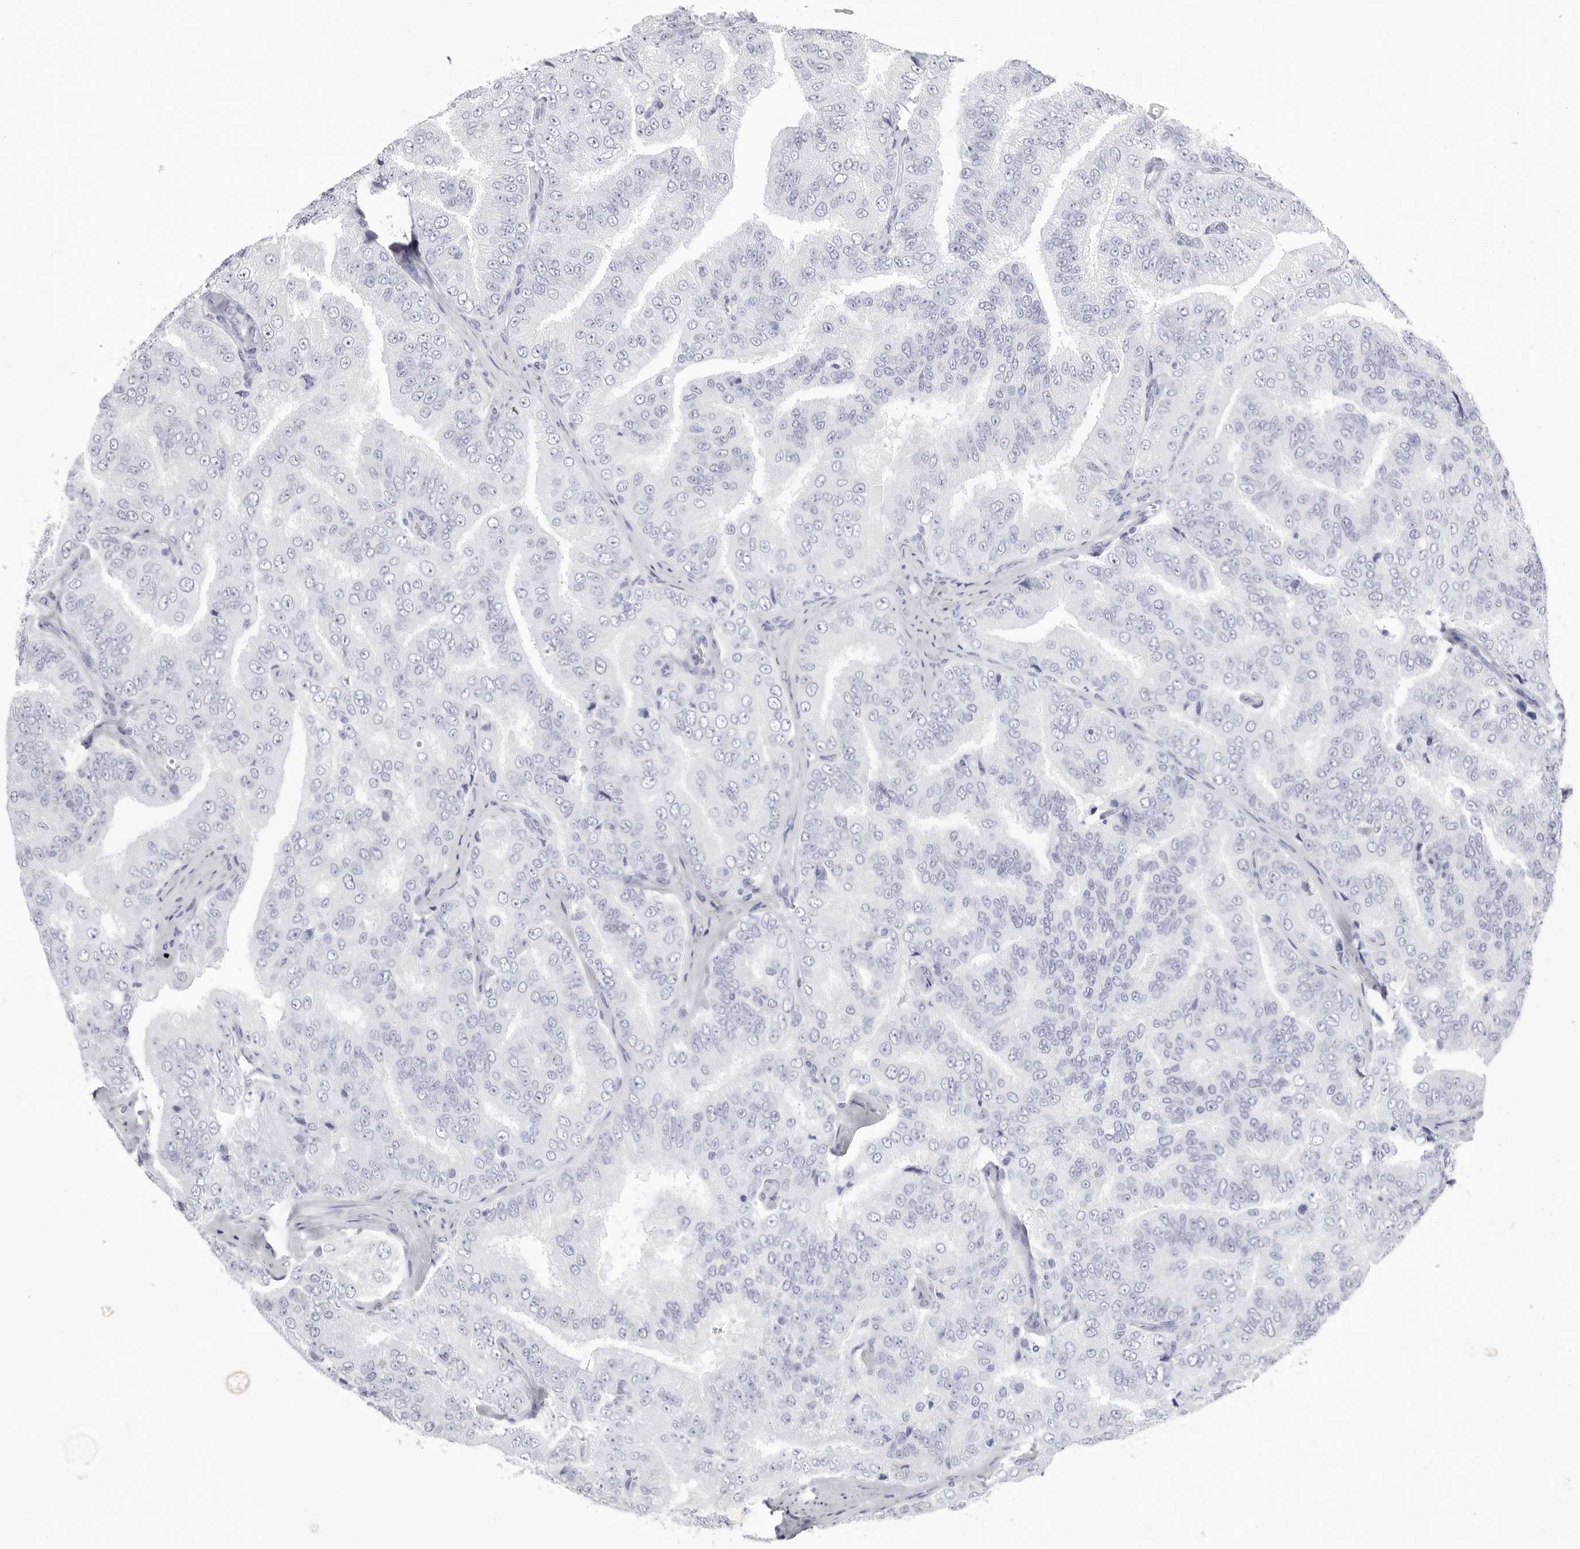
{"staining": {"intensity": "negative", "quantity": "none", "location": "none"}, "tissue": "prostate cancer", "cell_type": "Tumor cells", "image_type": "cancer", "snomed": [{"axis": "morphology", "description": "Adenocarcinoma, High grade"}, {"axis": "topography", "description": "Prostate"}], "caption": "Immunohistochemical staining of prostate cancer (adenocarcinoma (high-grade)) shows no significant expression in tumor cells.", "gene": "CST2", "patient": {"sex": "male", "age": 58}}